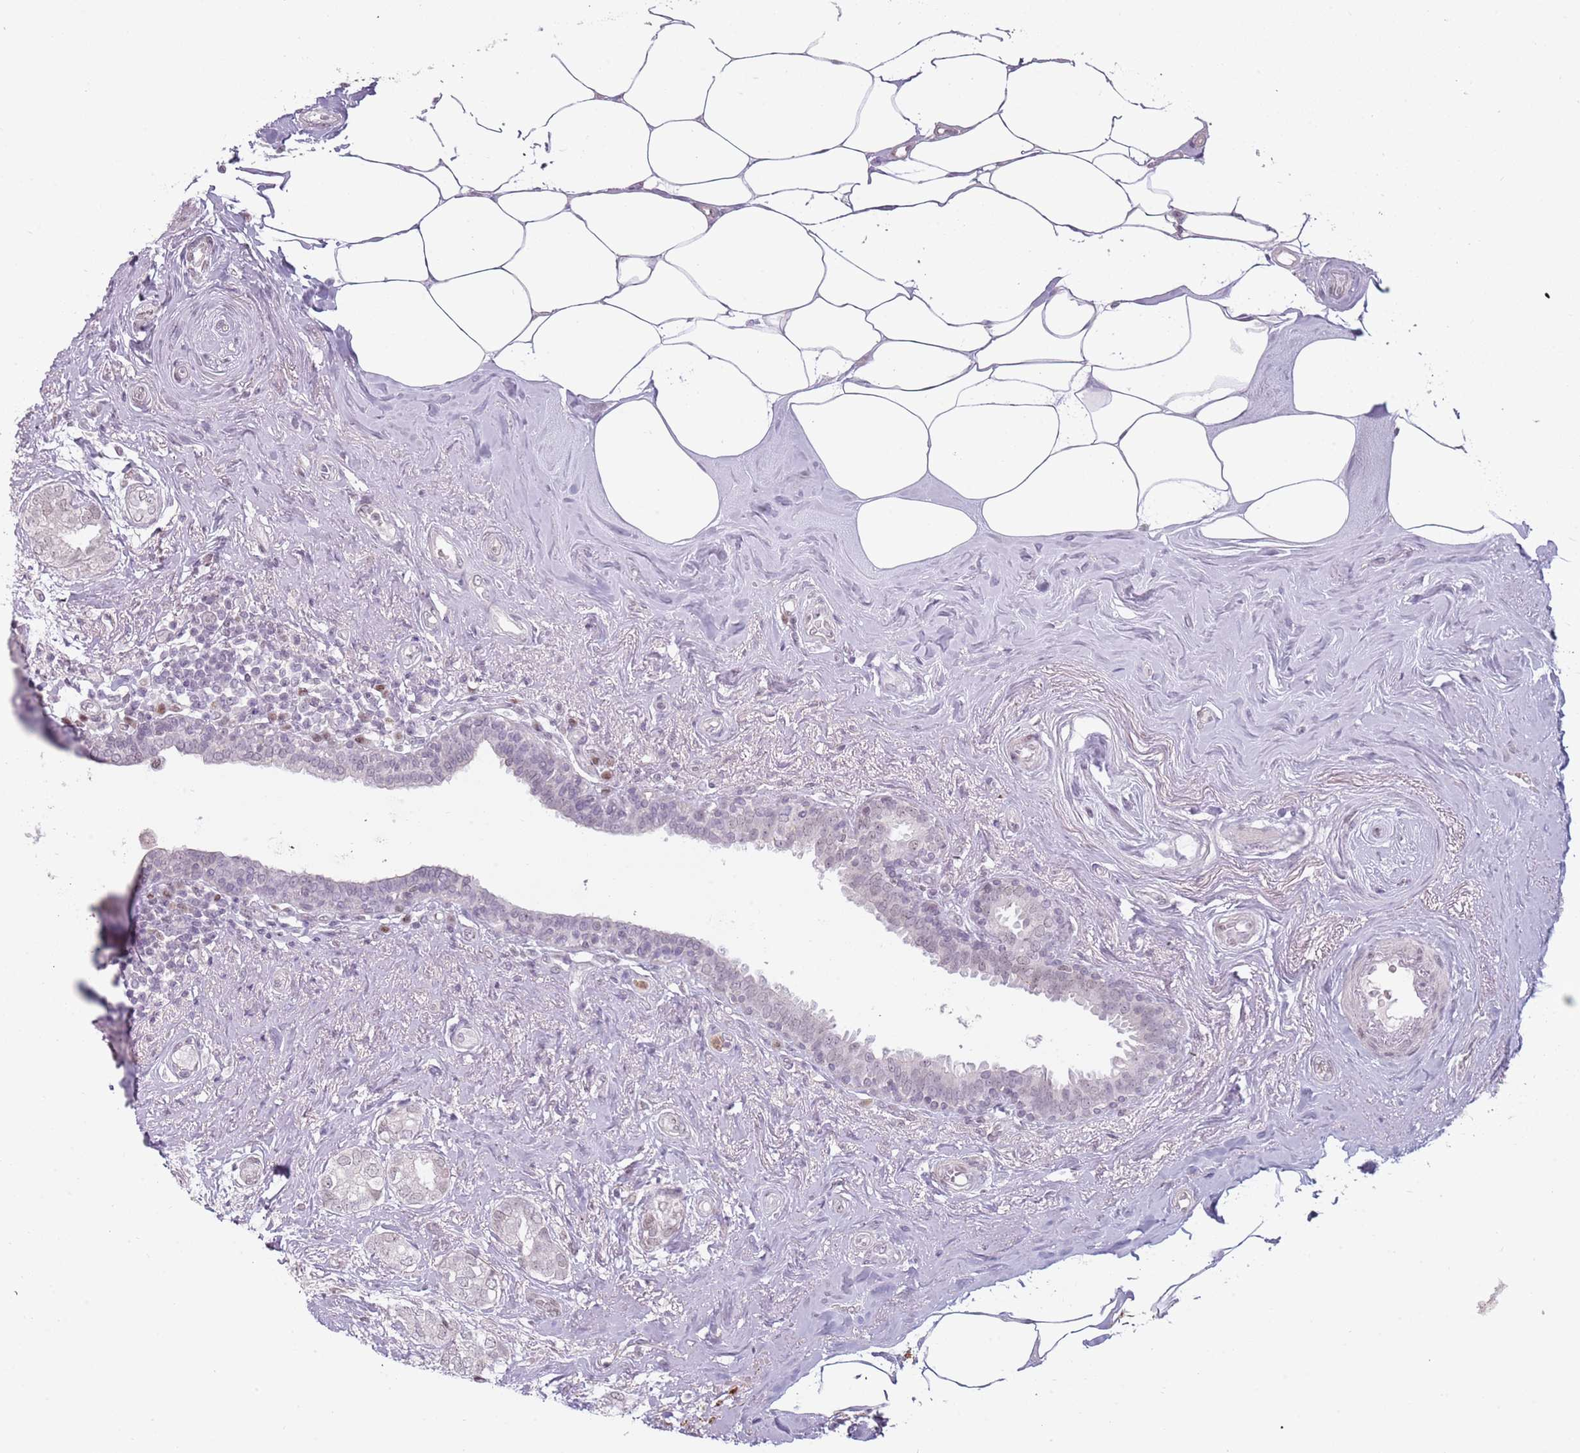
{"staining": {"intensity": "negative", "quantity": "none", "location": "none"}, "tissue": "breast cancer", "cell_type": "Tumor cells", "image_type": "cancer", "snomed": [{"axis": "morphology", "description": "Duct carcinoma"}, {"axis": "topography", "description": "Breast"}], "caption": "Tumor cells are negative for protein expression in human breast cancer.", "gene": "REXO4", "patient": {"sex": "female", "age": 73}}